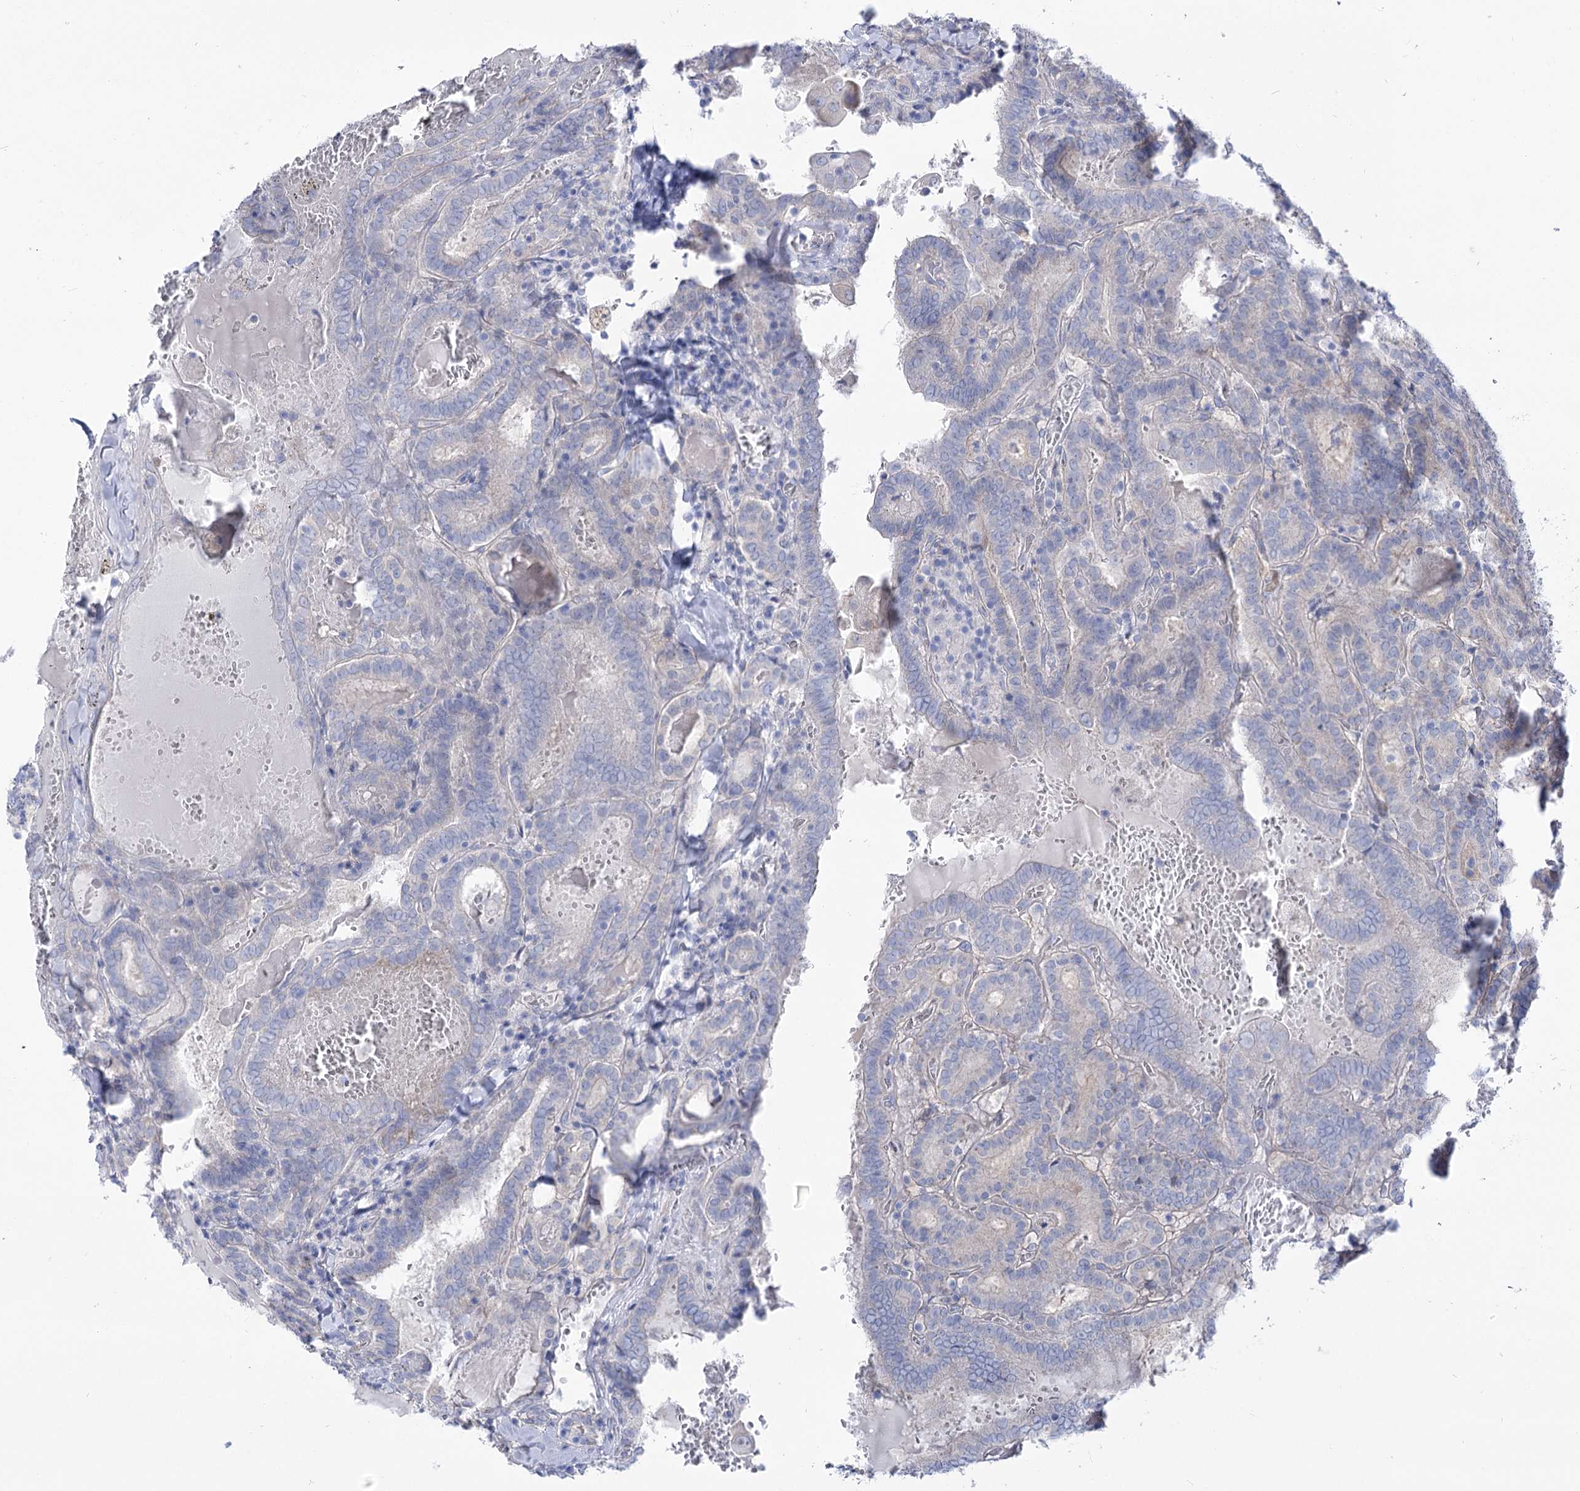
{"staining": {"intensity": "negative", "quantity": "none", "location": "none"}, "tissue": "thyroid cancer", "cell_type": "Tumor cells", "image_type": "cancer", "snomed": [{"axis": "morphology", "description": "Papillary adenocarcinoma, NOS"}, {"axis": "topography", "description": "Thyroid gland"}], "caption": "High magnification brightfield microscopy of thyroid cancer (papillary adenocarcinoma) stained with DAB (3,3'-diaminobenzidine) (brown) and counterstained with hematoxylin (blue): tumor cells show no significant positivity. (Brightfield microscopy of DAB (3,3'-diaminobenzidine) IHC at high magnification).", "gene": "SUOX", "patient": {"sex": "female", "age": 72}}